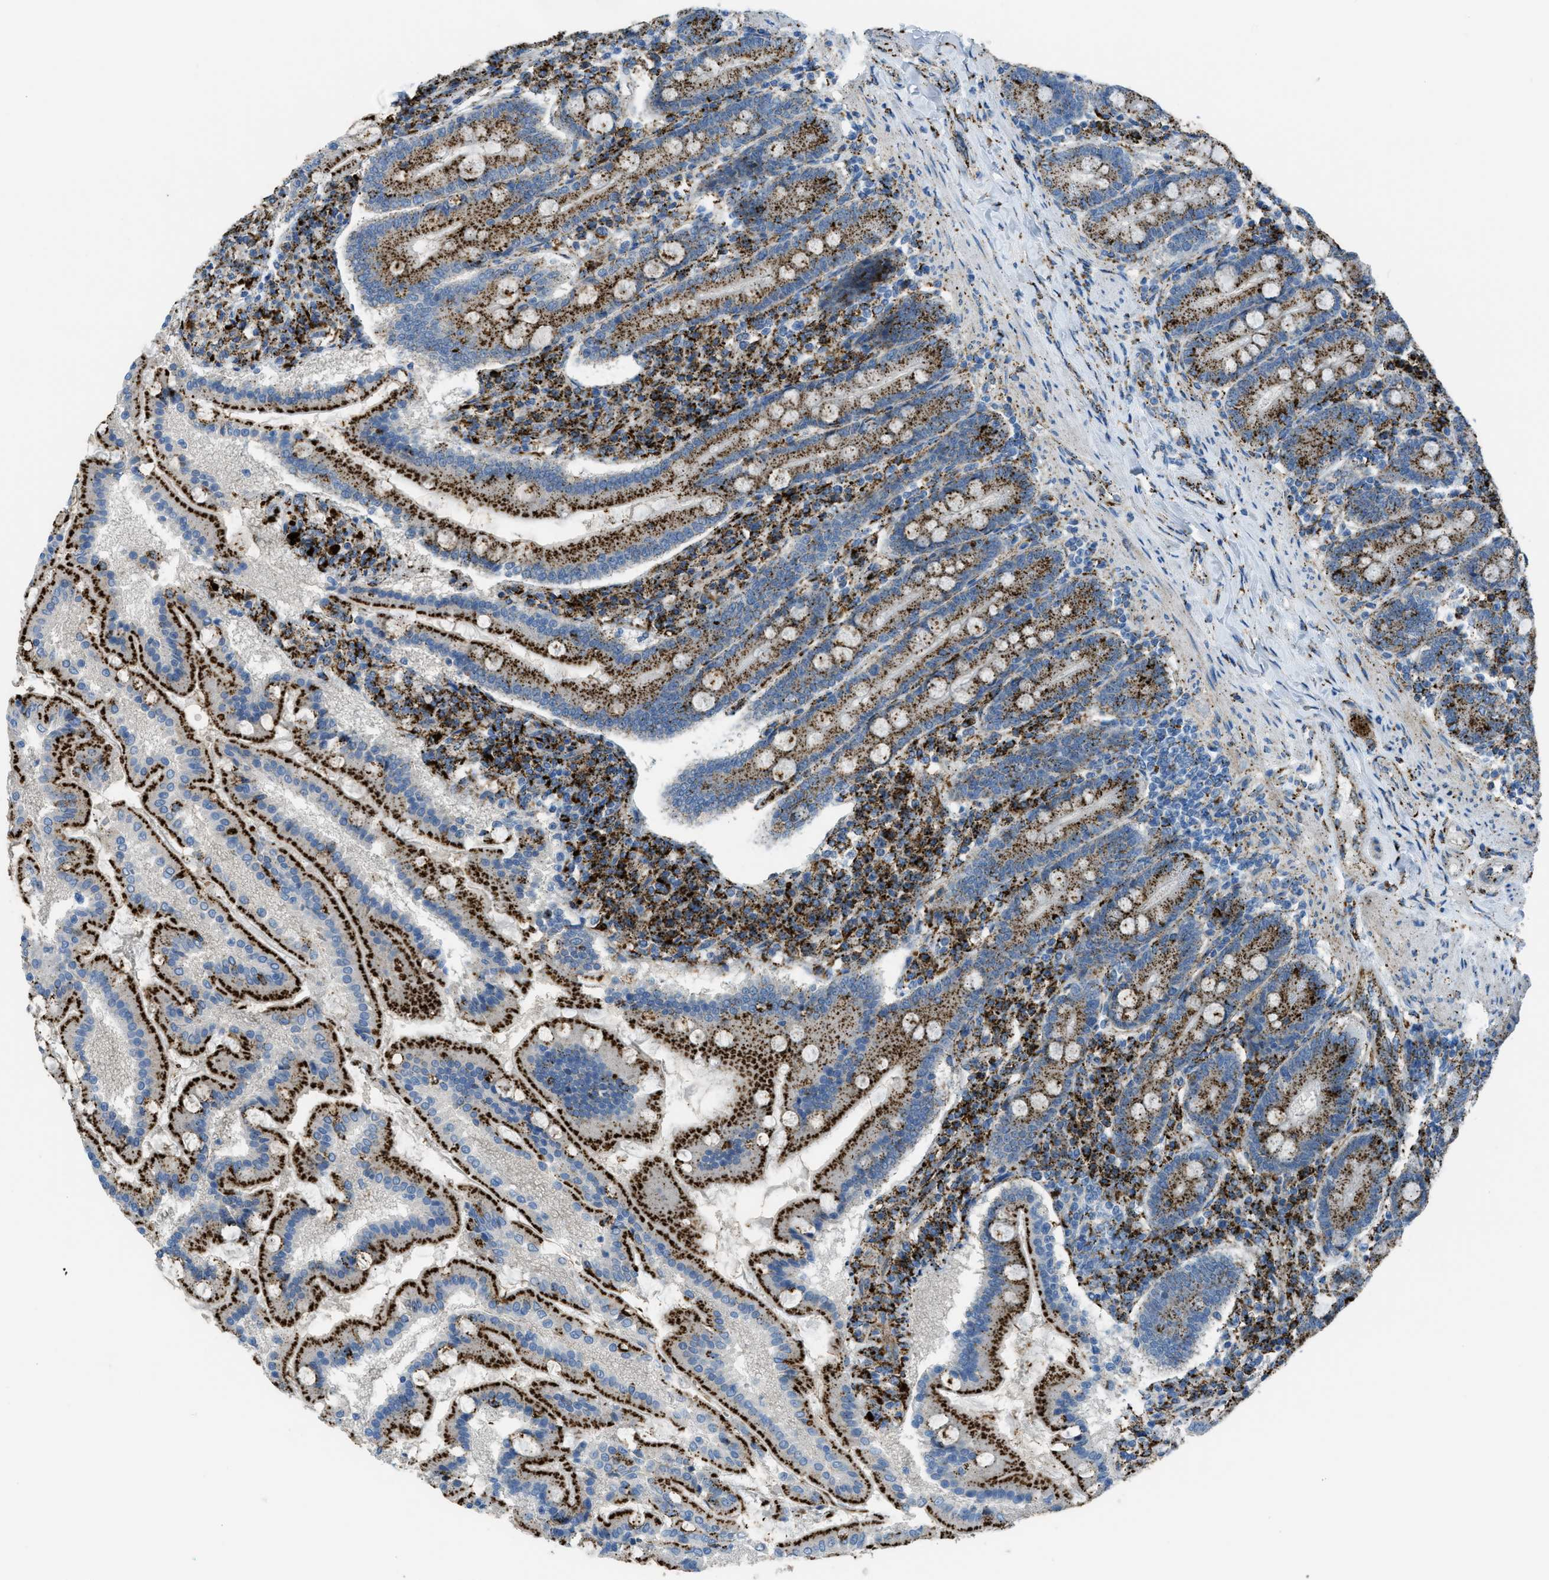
{"staining": {"intensity": "strong", "quantity": ">75%", "location": "cytoplasmic/membranous"}, "tissue": "duodenum", "cell_type": "Glandular cells", "image_type": "normal", "snomed": [{"axis": "morphology", "description": "Normal tissue, NOS"}, {"axis": "topography", "description": "Duodenum"}], "caption": "IHC of benign duodenum reveals high levels of strong cytoplasmic/membranous positivity in approximately >75% of glandular cells. The staining was performed using DAB, with brown indicating positive protein expression. Nuclei are stained blue with hematoxylin.", "gene": "SCARB2", "patient": {"sex": "male", "age": 50}}